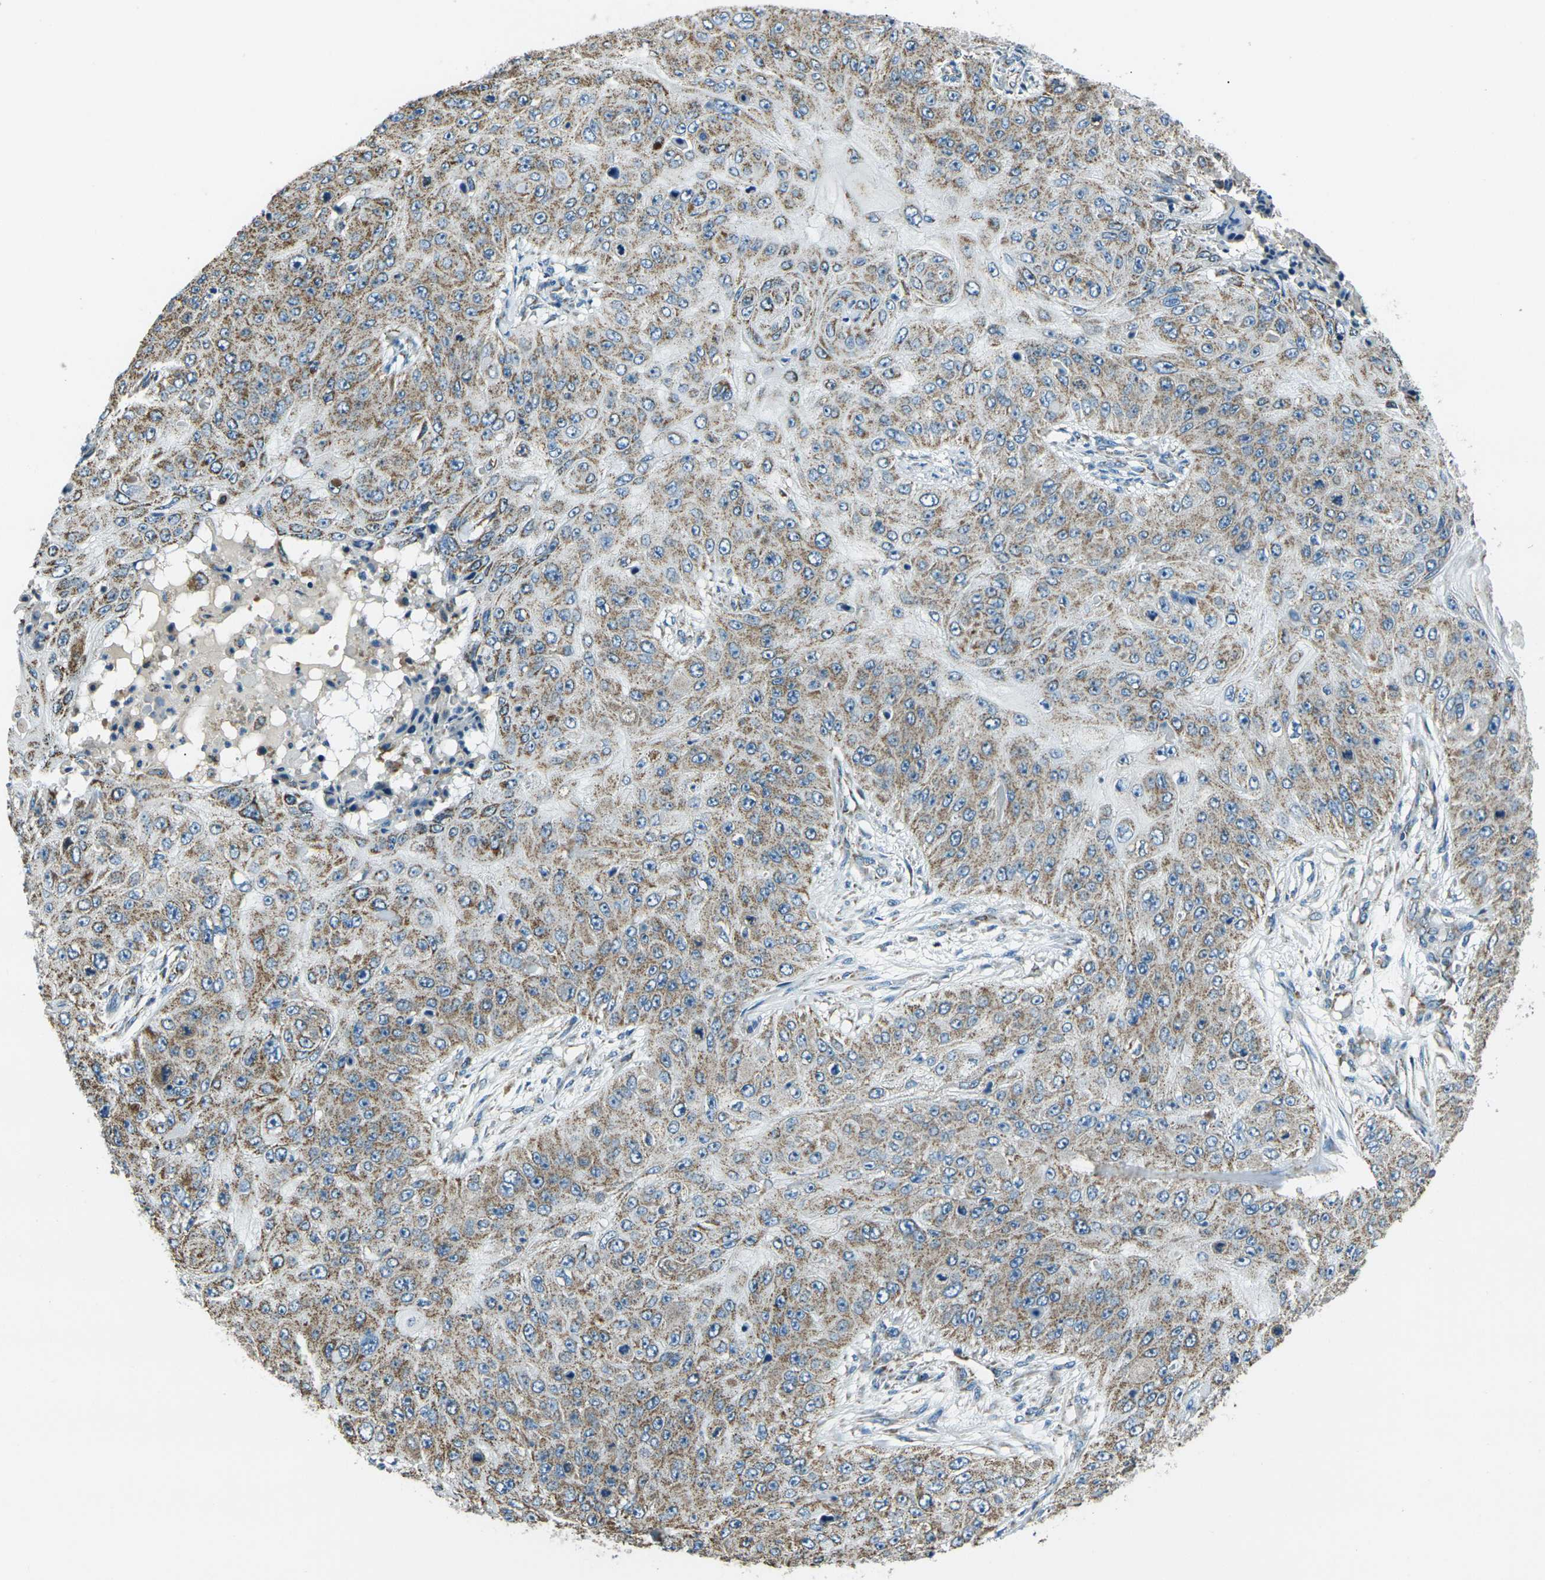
{"staining": {"intensity": "moderate", "quantity": ">75%", "location": "cytoplasmic/membranous"}, "tissue": "skin cancer", "cell_type": "Tumor cells", "image_type": "cancer", "snomed": [{"axis": "morphology", "description": "Squamous cell carcinoma, NOS"}, {"axis": "topography", "description": "Skin"}], "caption": "A medium amount of moderate cytoplasmic/membranous expression is appreciated in about >75% of tumor cells in squamous cell carcinoma (skin) tissue.", "gene": "IRF3", "patient": {"sex": "female", "age": 80}}